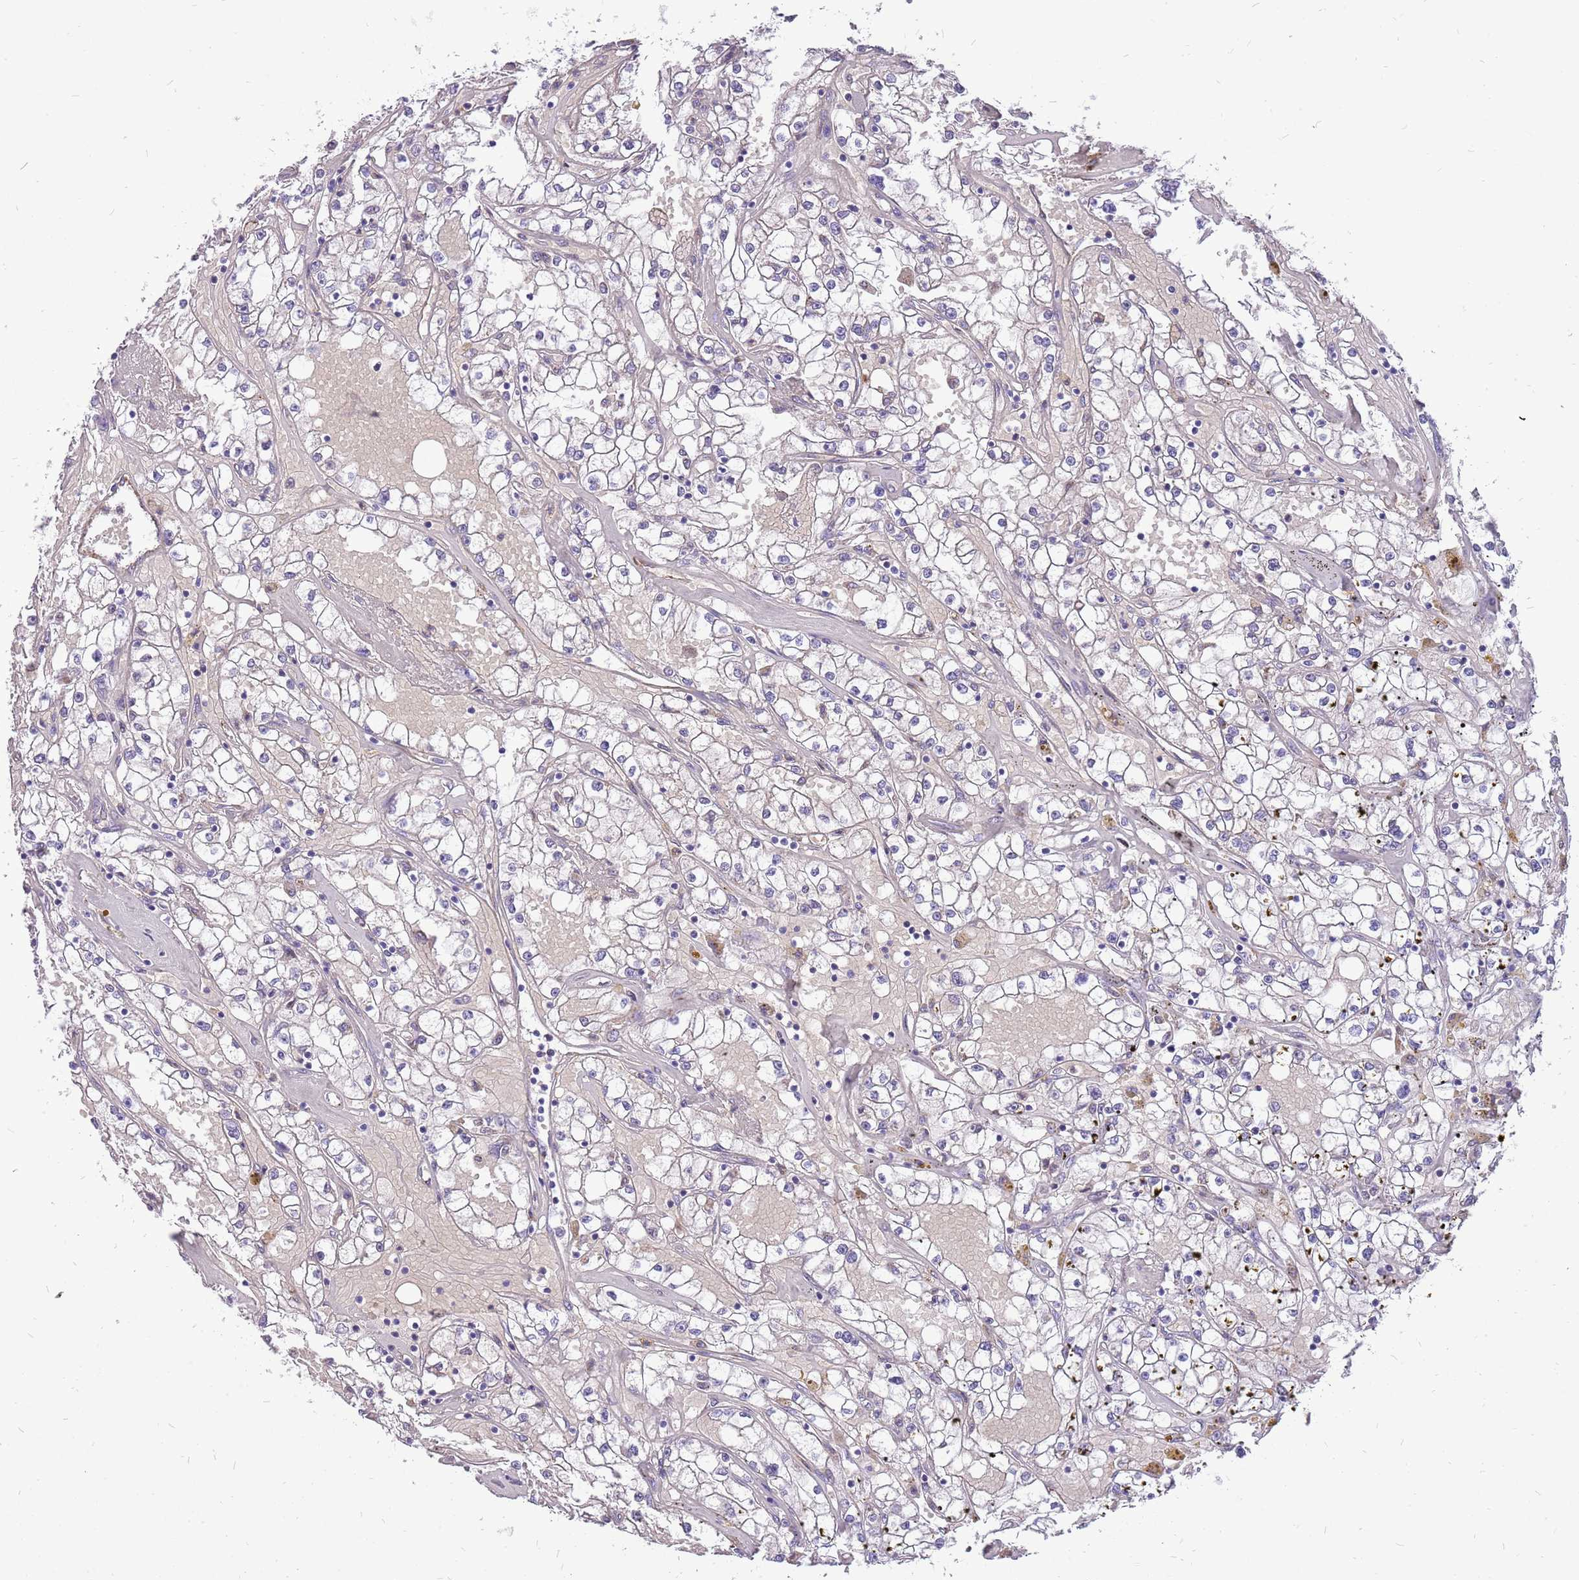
{"staining": {"intensity": "negative", "quantity": "none", "location": "none"}, "tissue": "renal cancer", "cell_type": "Tumor cells", "image_type": "cancer", "snomed": [{"axis": "morphology", "description": "Adenocarcinoma, NOS"}, {"axis": "topography", "description": "Kidney"}], "caption": "Renal cancer (adenocarcinoma) was stained to show a protein in brown. There is no significant staining in tumor cells. Brightfield microscopy of immunohistochemistry (IHC) stained with DAB (3,3'-diaminobenzidine) (brown) and hematoxylin (blue), captured at high magnification.", "gene": "PCNX1", "patient": {"sex": "male", "age": 56}}